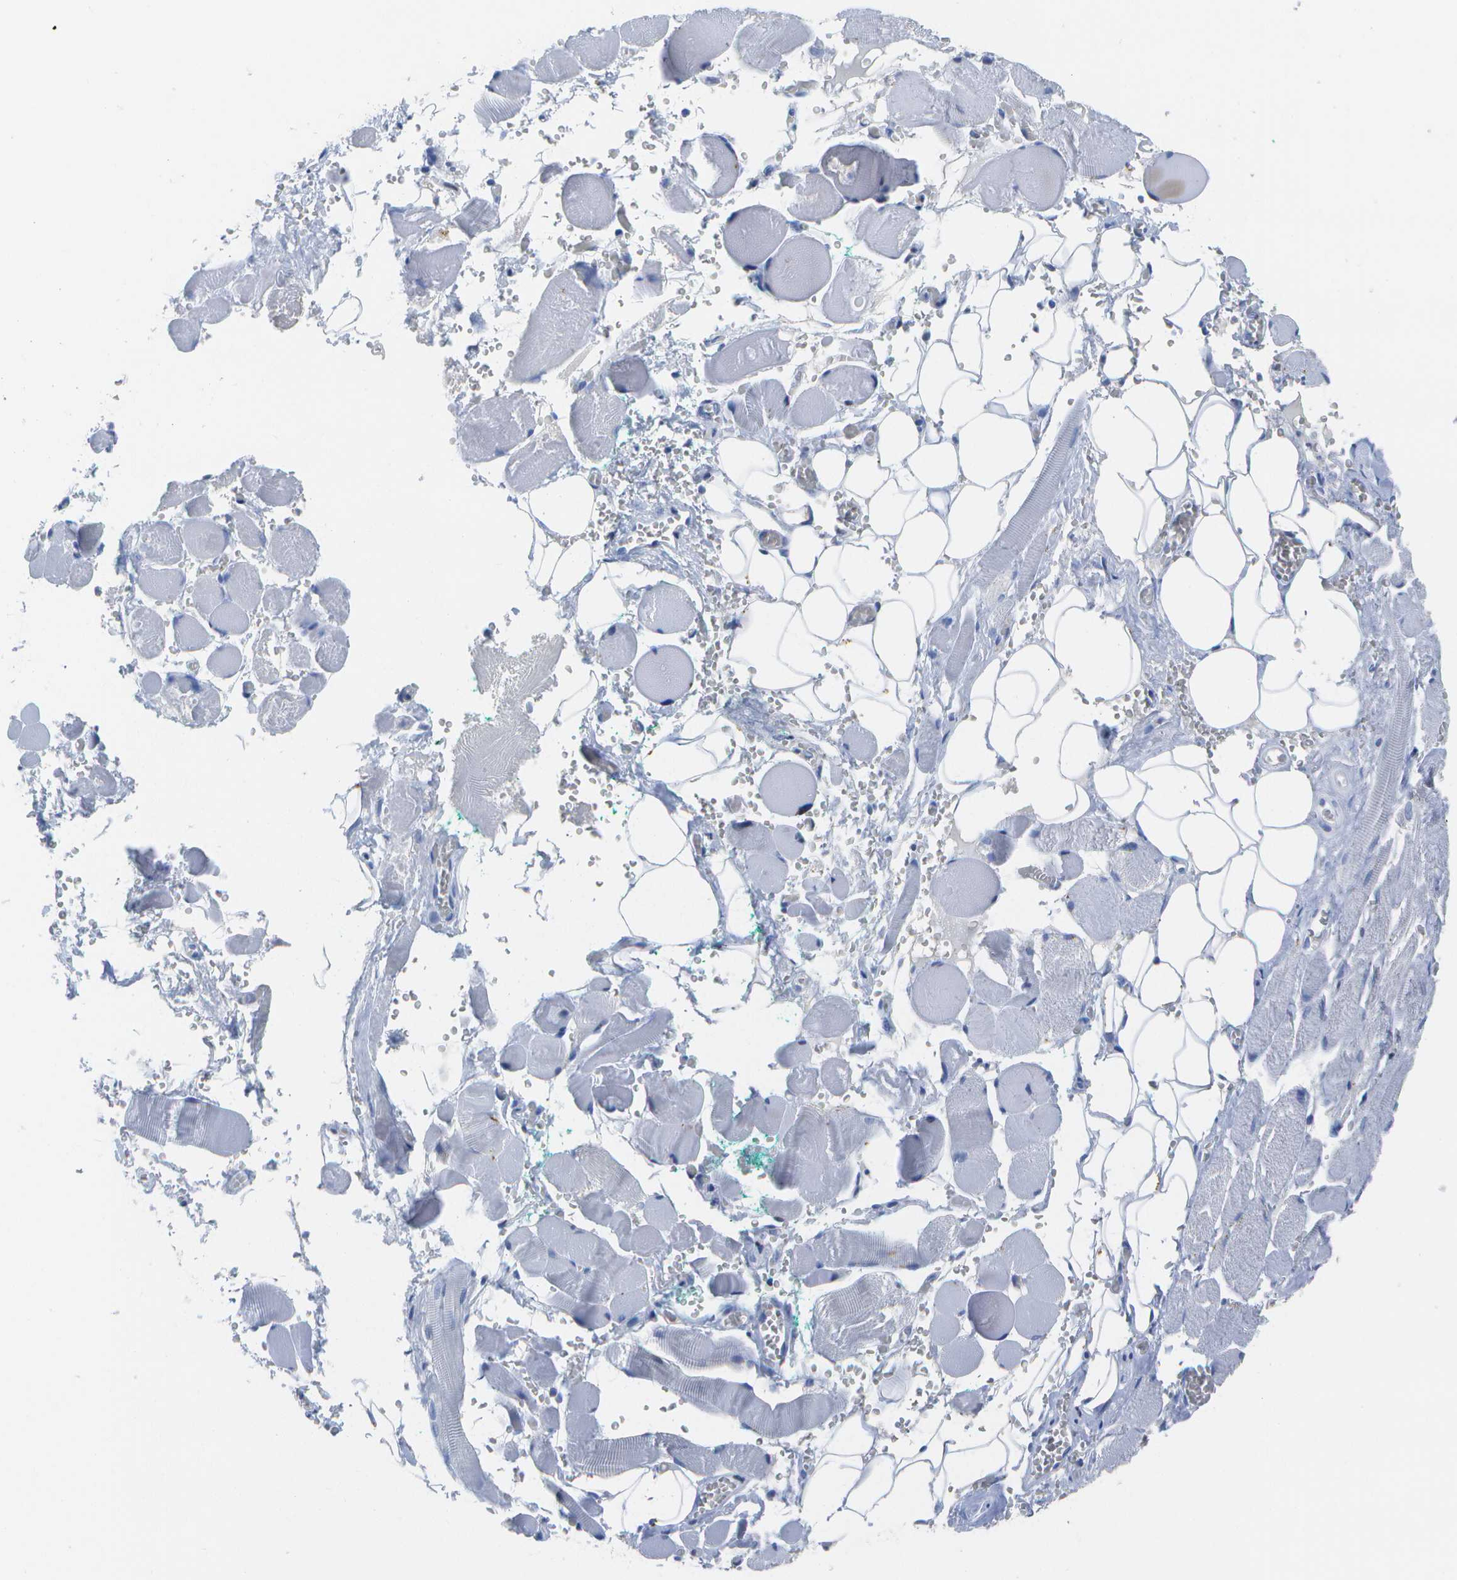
{"staining": {"intensity": "negative", "quantity": "none", "location": "none"}, "tissue": "adipose tissue", "cell_type": "Adipocytes", "image_type": "normal", "snomed": [{"axis": "morphology", "description": "Squamous cell carcinoma, NOS"}, {"axis": "topography", "description": "Oral tissue"}, {"axis": "topography", "description": "Head-Neck"}], "caption": "The image displays no significant staining in adipocytes of adipose tissue. Brightfield microscopy of immunohistochemistry (IHC) stained with DAB (brown) and hematoxylin (blue), captured at high magnification.", "gene": "MS4A1", "patient": {"sex": "female", "age": 50}}